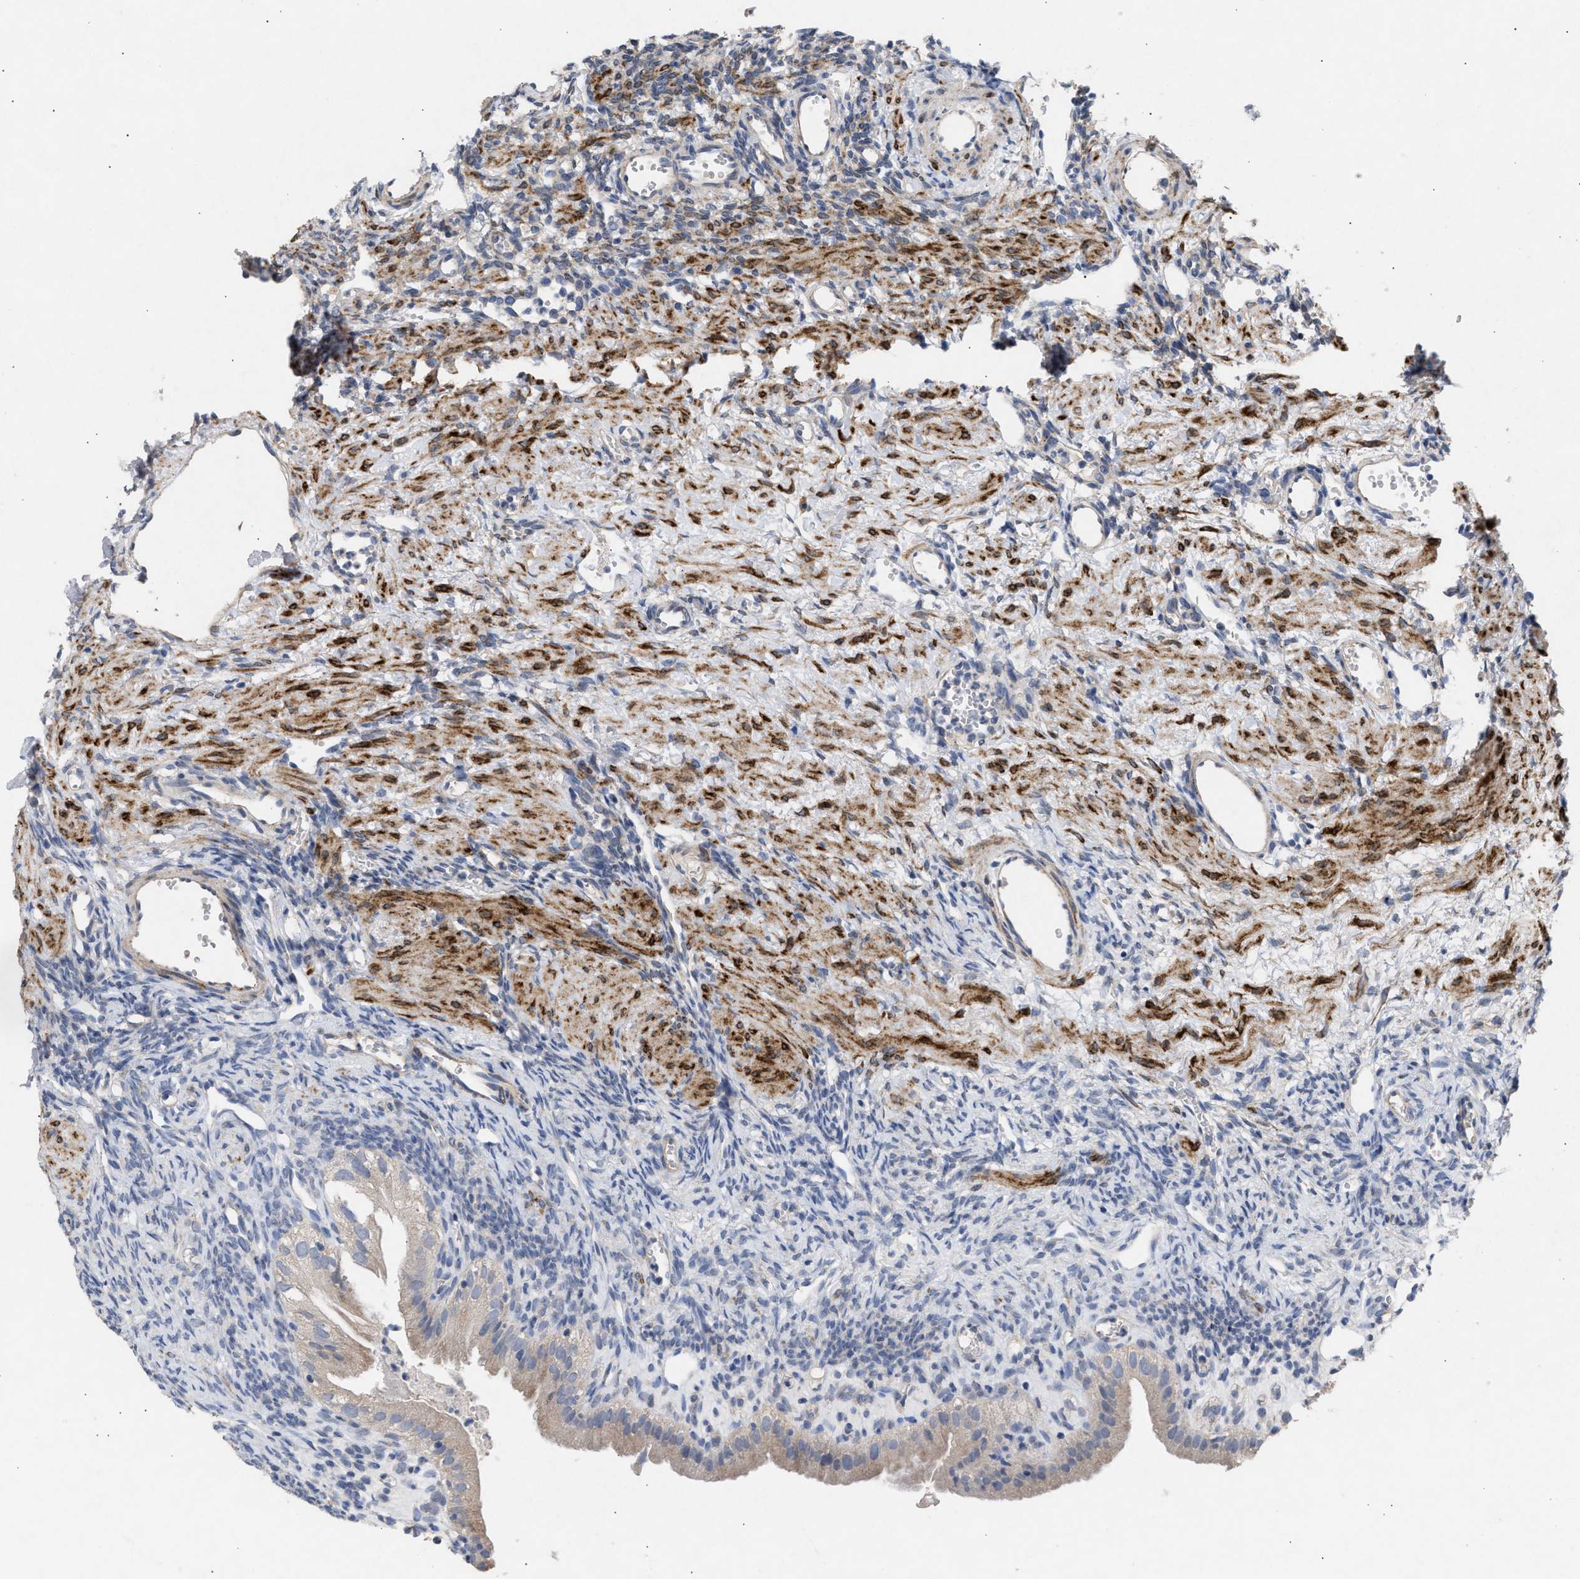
{"staining": {"intensity": "weak", "quantity": "25%-75%", "location": "cytoplasmic/membranous"}, "tissue": "ovary", "cell_type": "Follicle cells", "image_type": "normal", "snomed": [{"axis": "morphology", "description": "Normal tissue, NOS"}, {"axis": "topography", "description": "Ovary"}], "caption": "Immunohistochemical staining of unremarkable human ovary exhibits low levels of weak cytoplasmic/membranous positivity in approximately 25%-75% of follicle cells.", "gene": "SELENOM", "patient": {"sex": "female", "age": 33}}